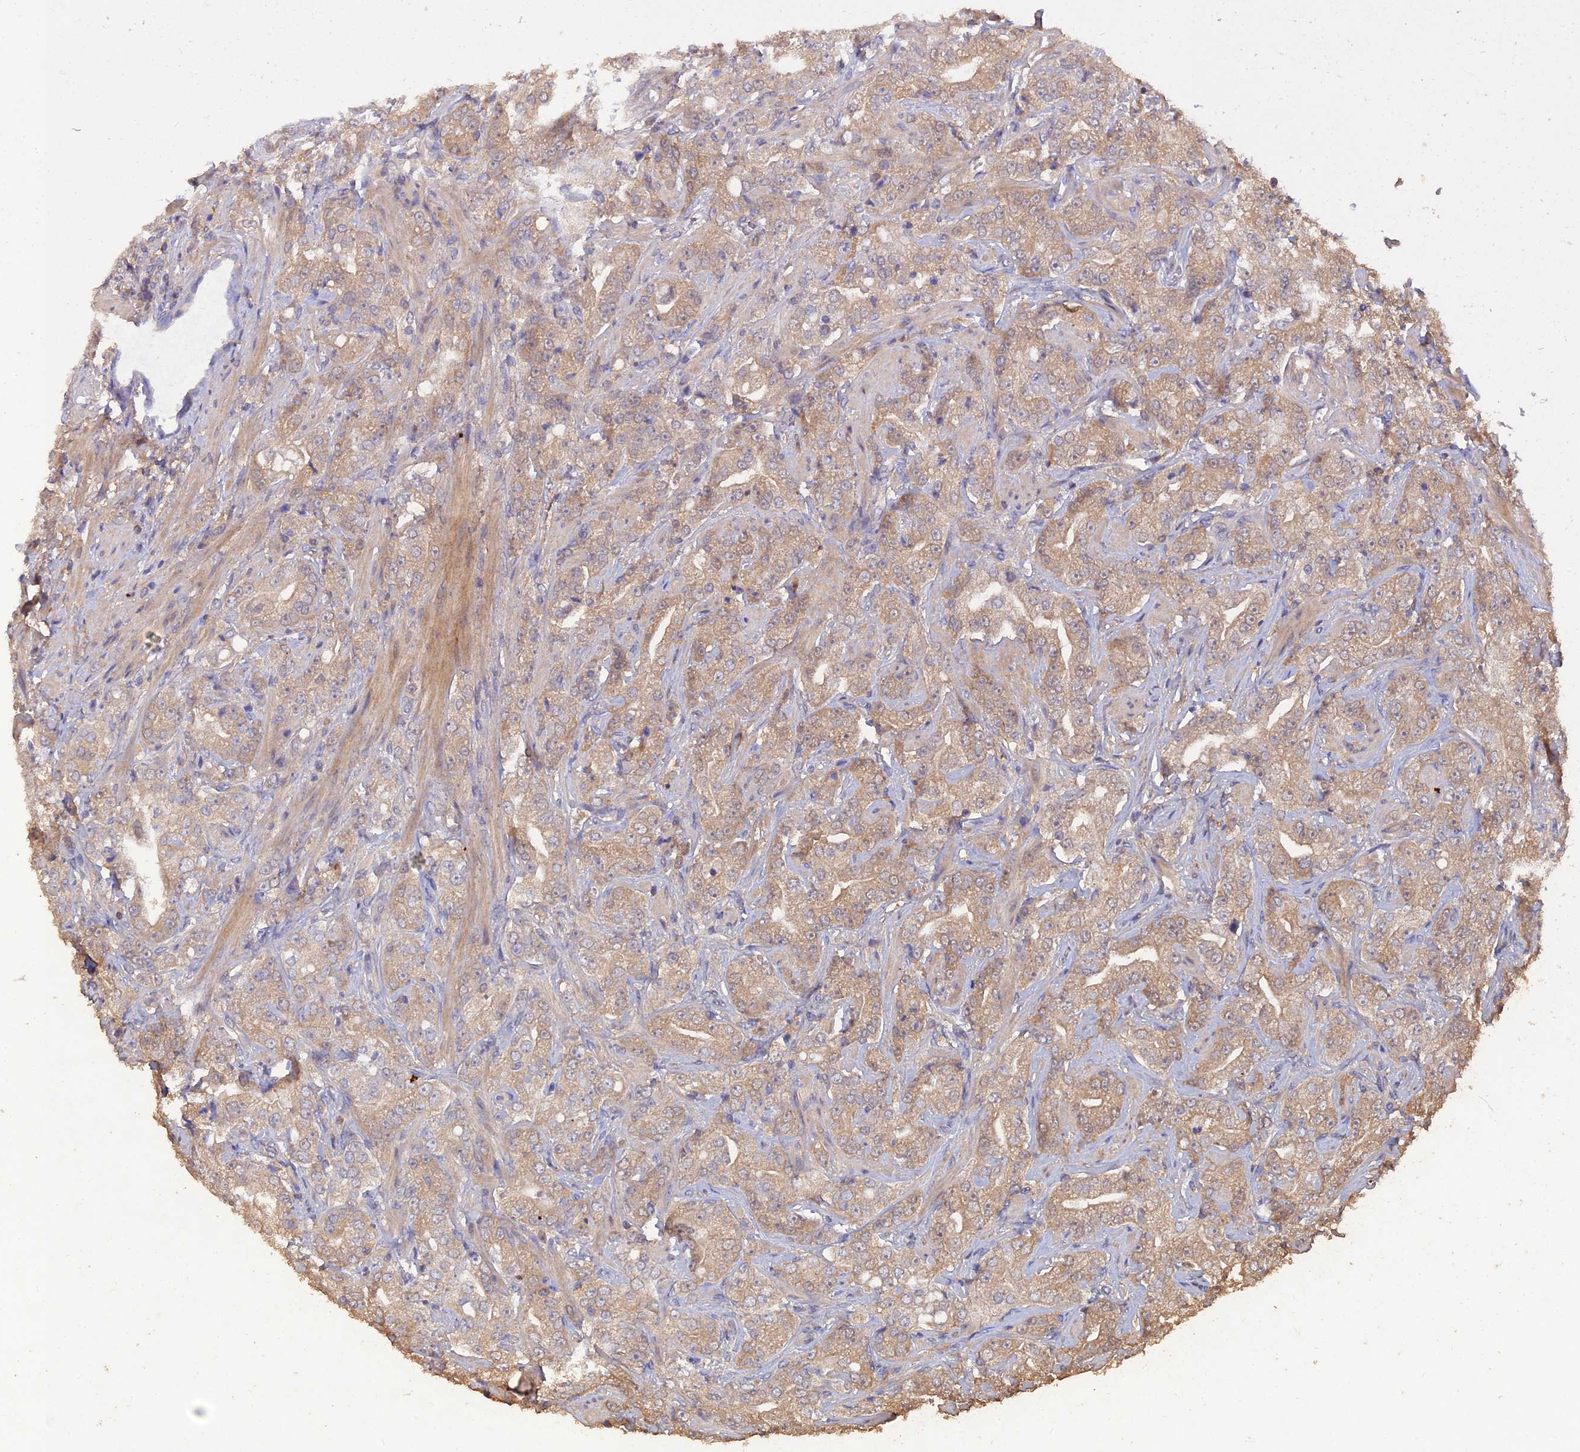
{"staining": {"intensity": "weak", "quantity": ">75%", "location": "cytoplasmic/membranous"}, "tissue": "prostate cancer", "cell_type": "Tumor cells", "image_type": "cancer", "snomed": [{"axis": "morphology", "description": "Adenocarcinoma, Low grade"}, {"axis": "topography", "description": "Prostate"}], "caption": "An image of human prostate cancer (adenocarcinoma (low-grade)) stained for a protein displays weak cytoplasmic/membranous brown staining in tumor cells.", "gene": "BLVRA", "patient": {"sex": "male", "age": 67}}